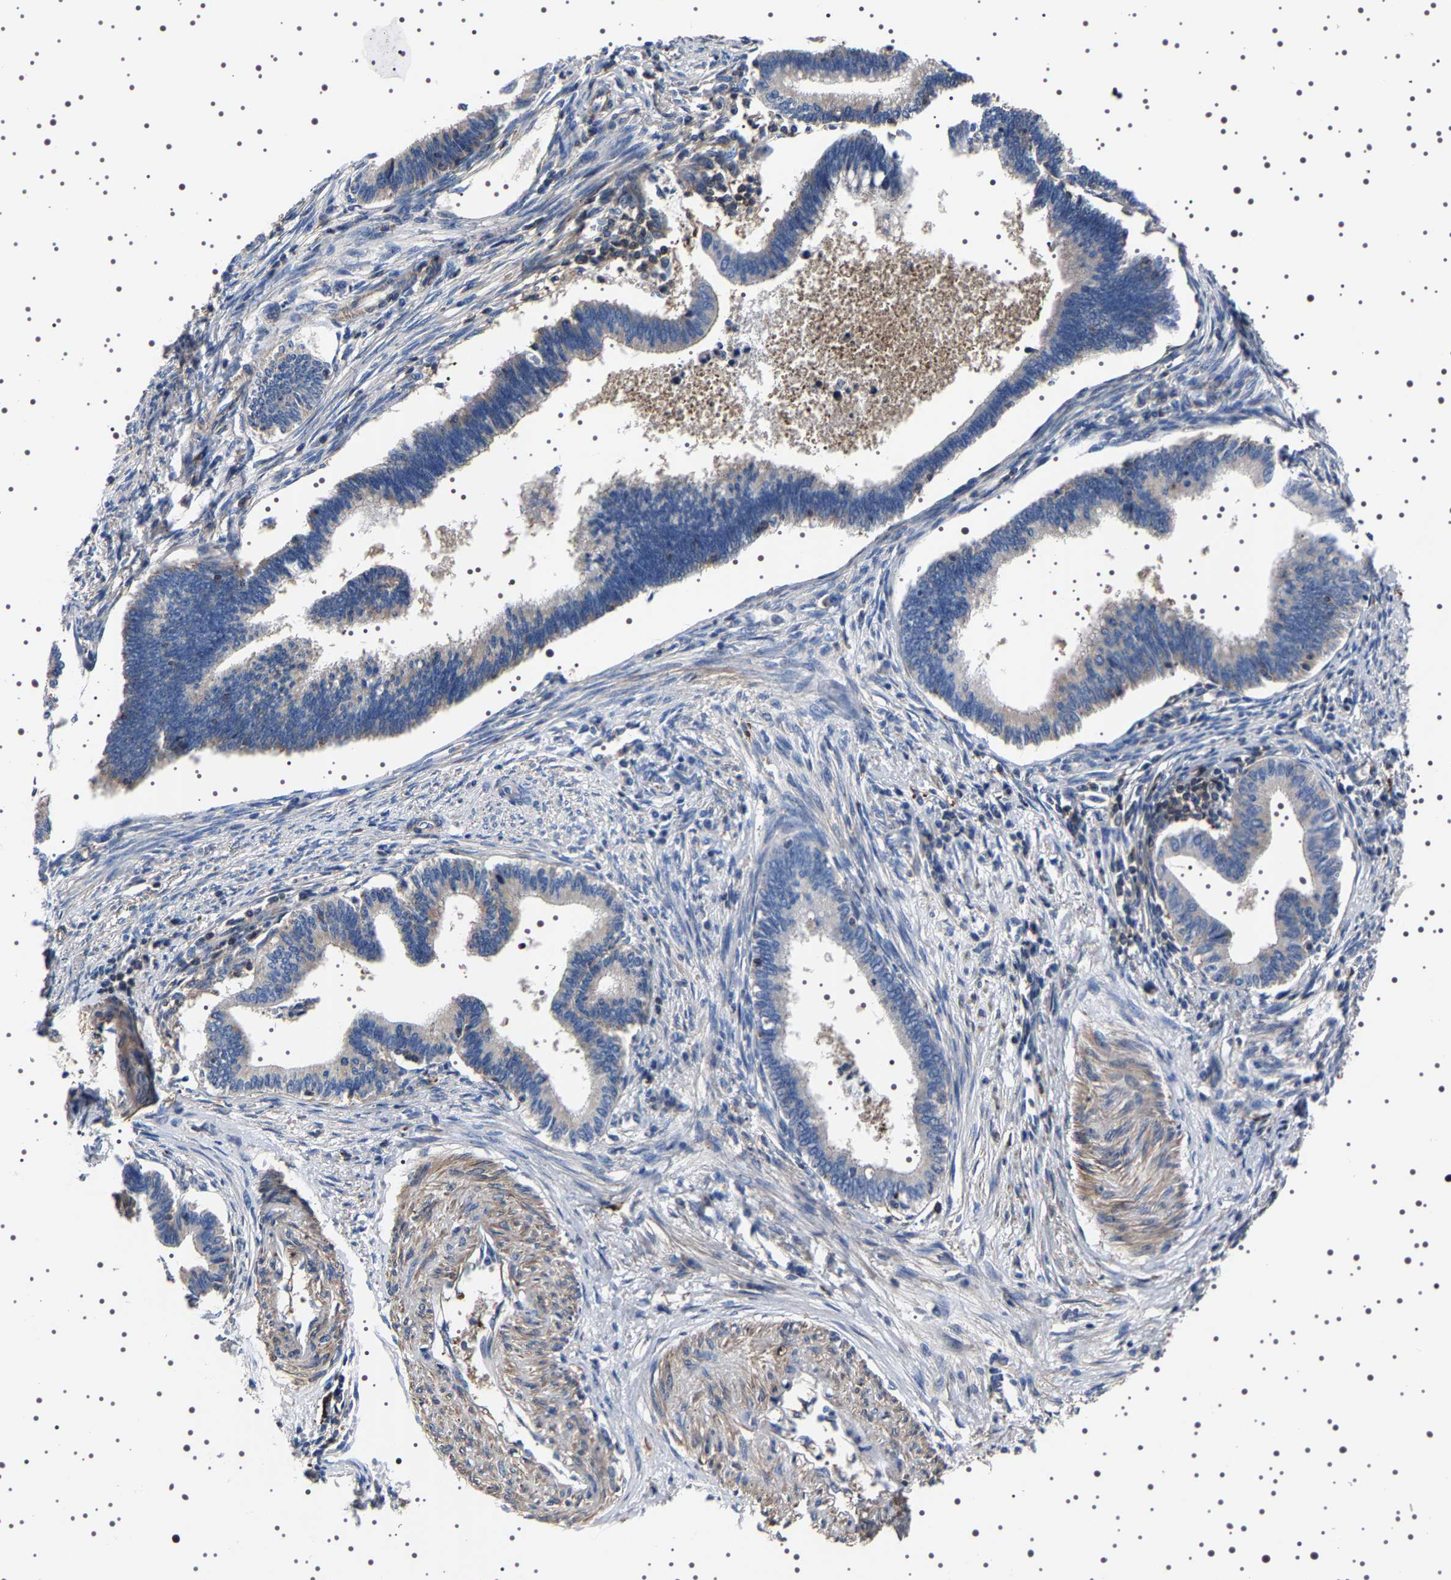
{"staining": {"intensity": "negative", "quantity": "none", "location": "none"}, "tissue": "cervical cancer", "cell_type": "Tumor cells", "image_type": "cancer", "snomed": [{"axis": "morphology", "description": "Adenocarcinoma, NOS"}, {"axis": "topography", "description": "Cervix"}], "caption": "Immunohistochemistry (IHC) photomicrograph of neoplastic tissue: human cervical adenocarcinoma stained with DAB (3,3'-diaminobenzidine) demonstrates no significant protein expression in tumor cells. (DAB (3,3'-diaminobenzidine) immunohistochemistry (IHC), high magnification).", "gene": "WDR1", "patient": {"sex": "female", "age": 36}}